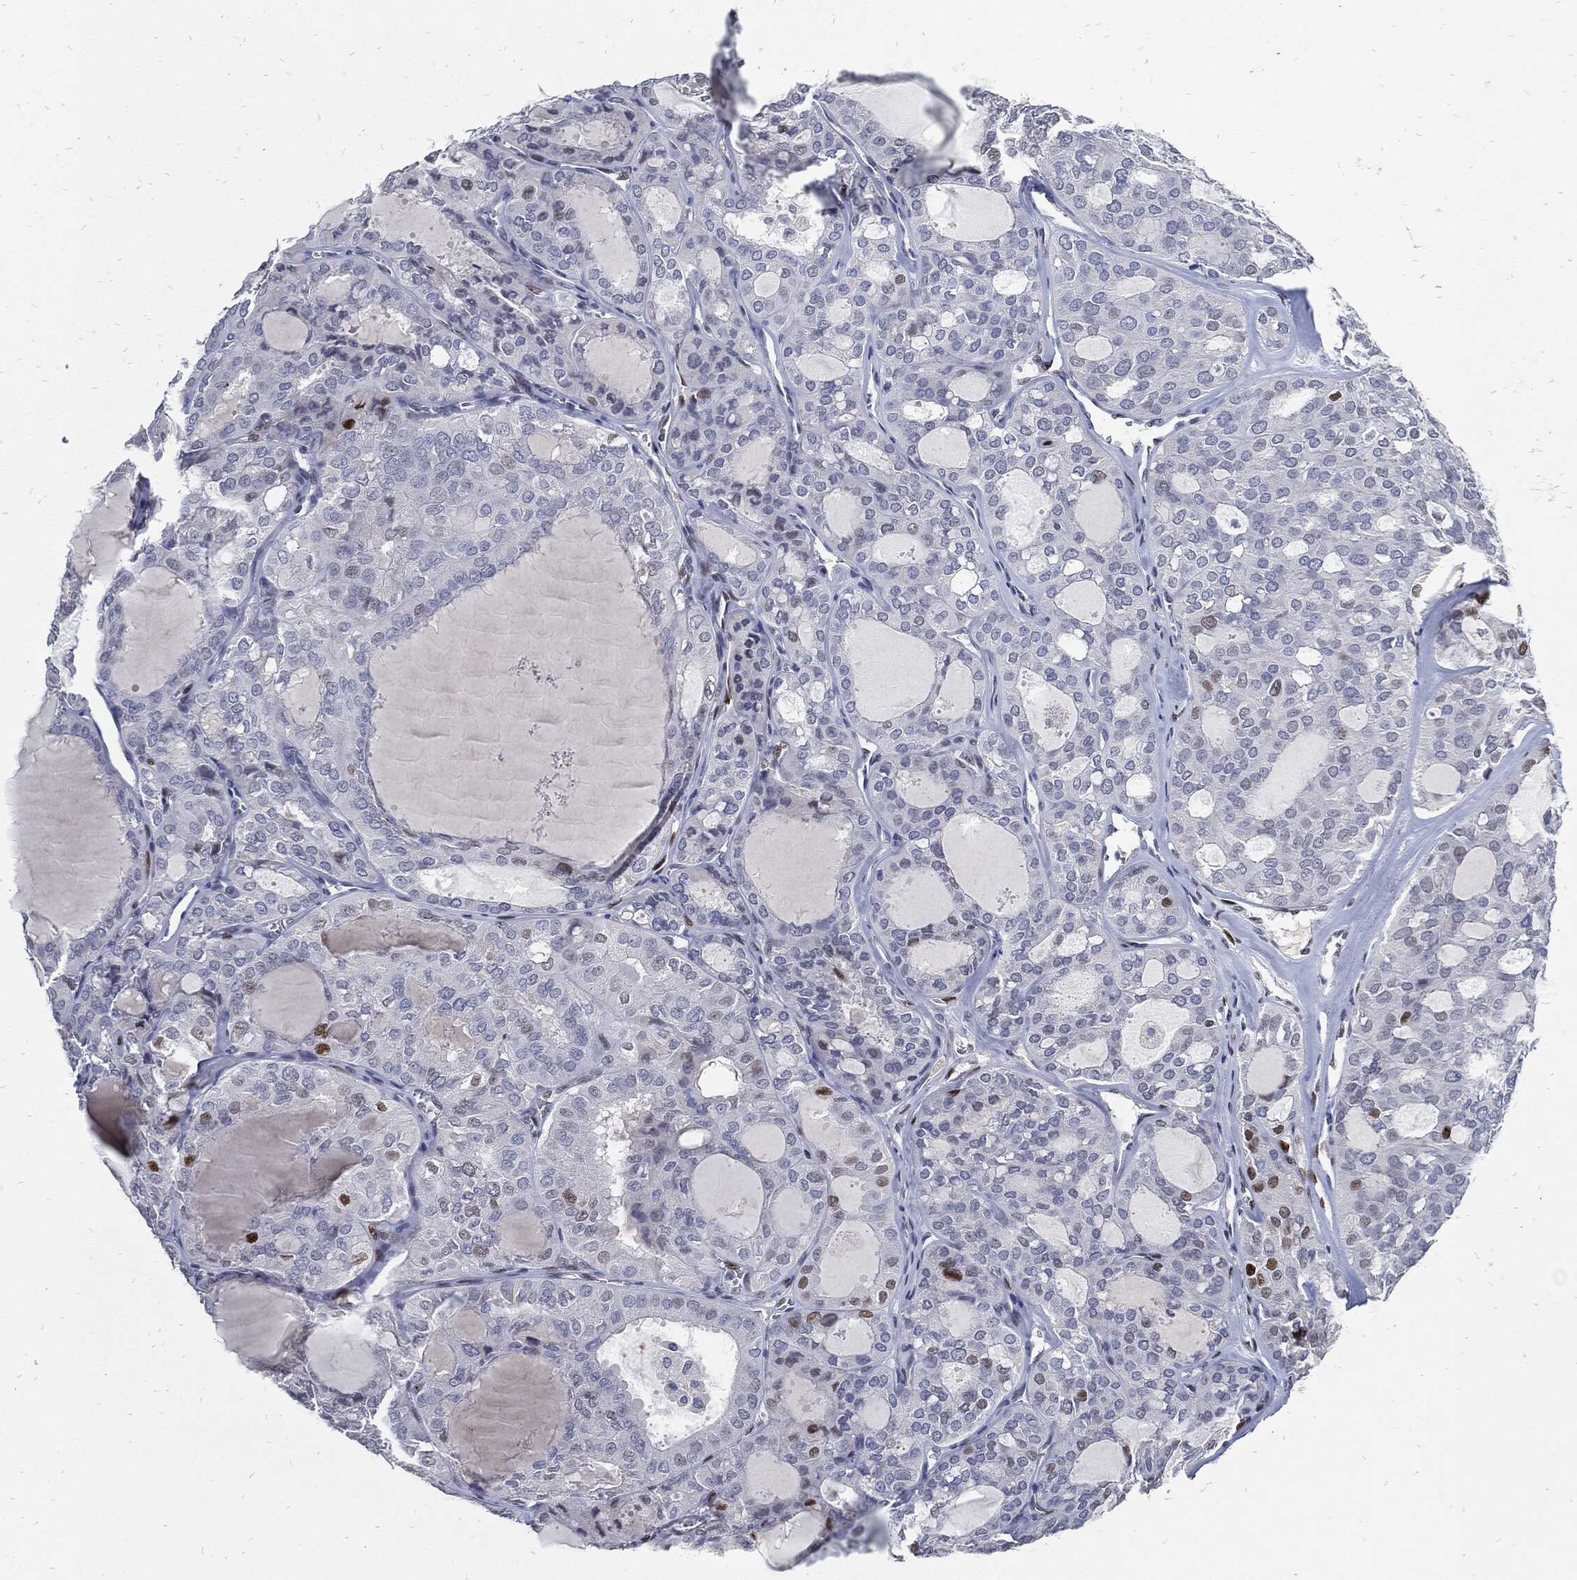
{"staining": {"intensity": "negative", "quantity": "none", "location": "none"}, "tissue": "thyroid cancer", "cell_type": "Tumor cells", "image_type": "cancer", "snomed": [{"axis": "morphology", "description": "Follicular adenoma carcinoma, NOS"}, {"axis": "topography", "description": "Thyroid gland"}], "caption": "Tumor cells are negative for brown protein staining in thyroid cancer (follicular adenoma carcinoma).", "gene": "JUN", "patient": {"sex": "male", "age": 75}}